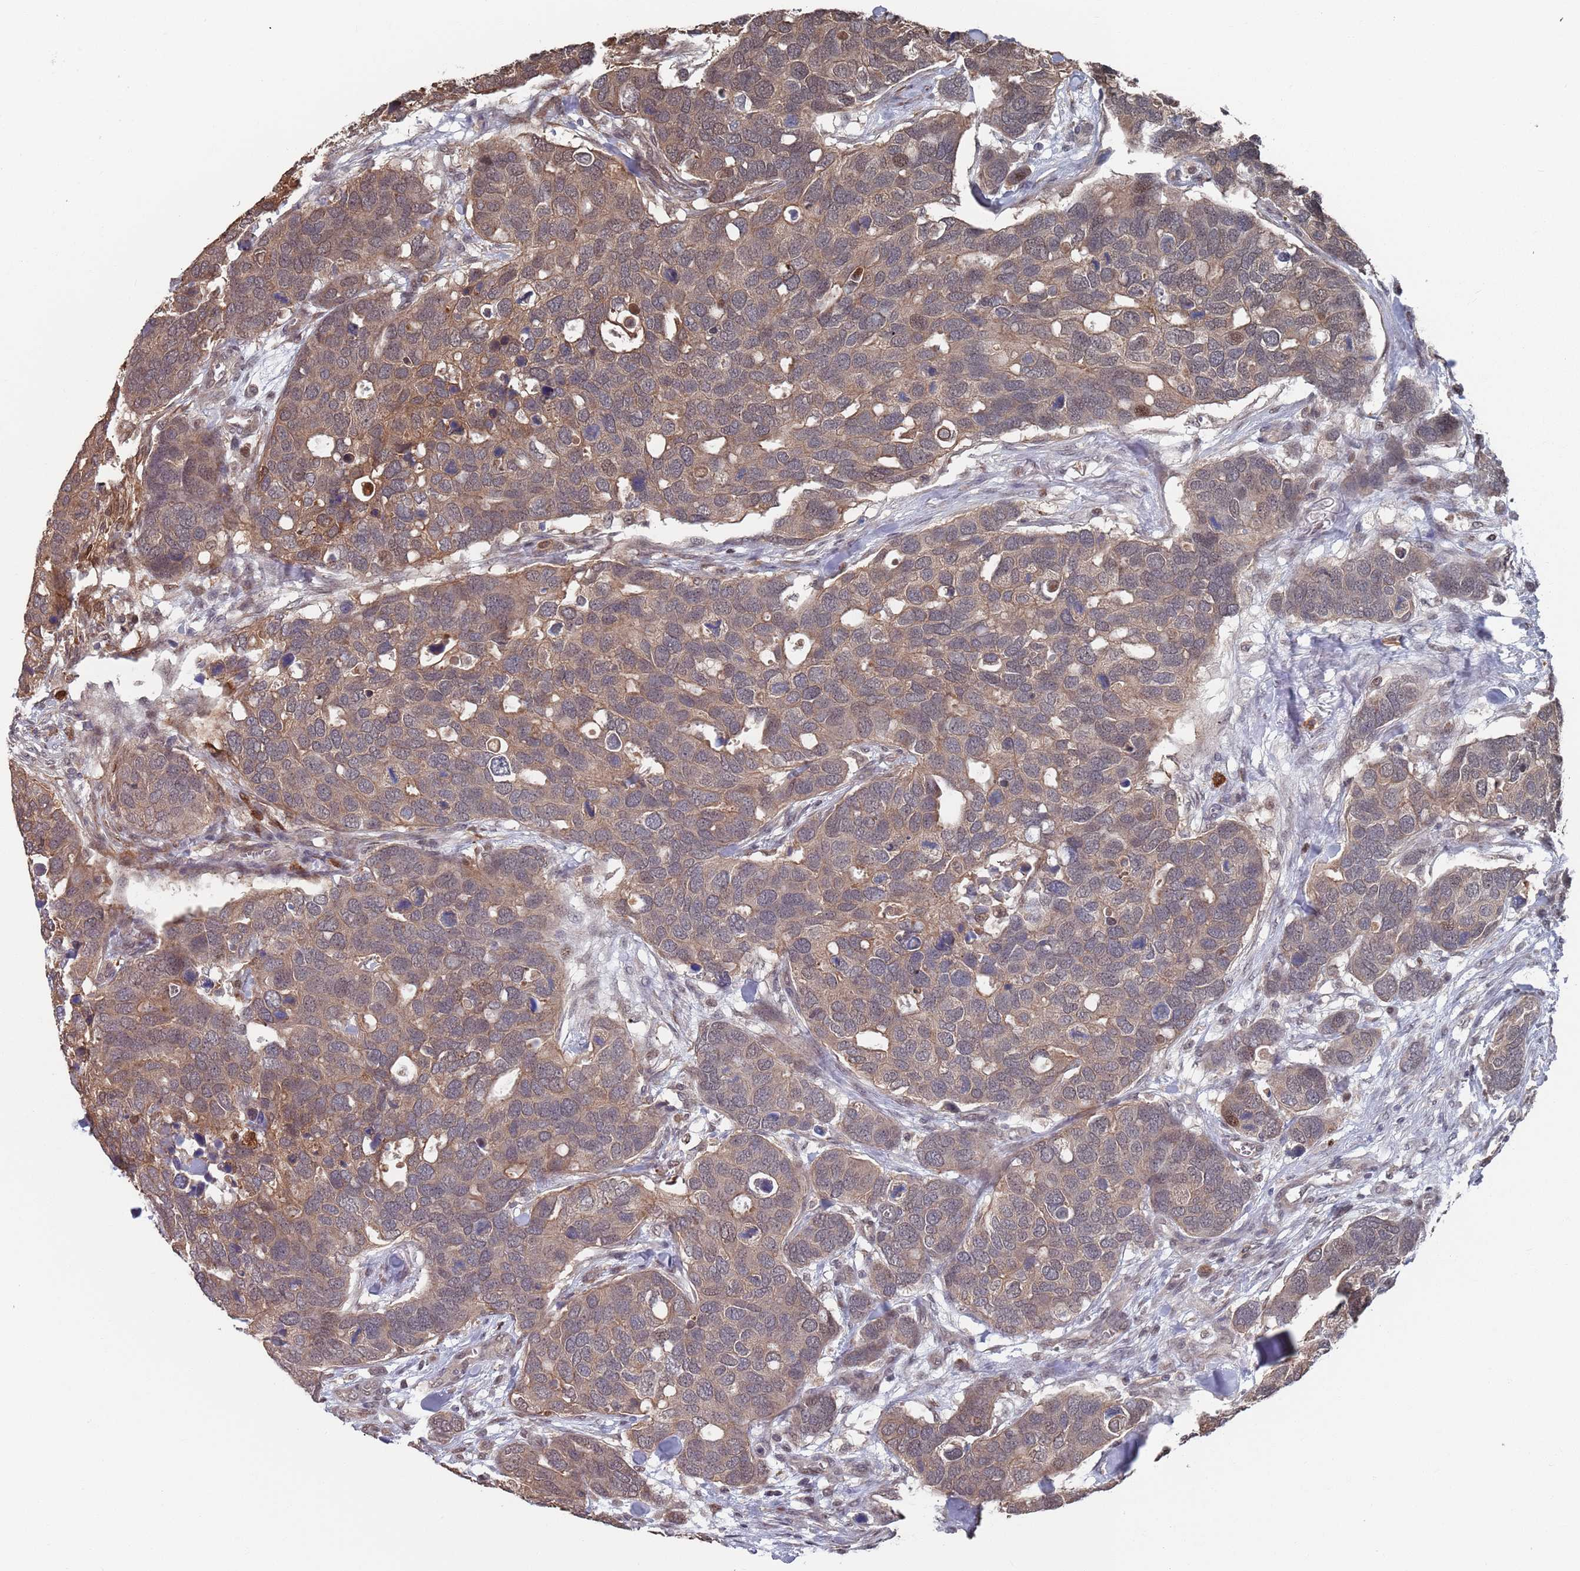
{"staining": {"intensity": "weak", "quantity": "25%-75%", "location": "cytoplasmic/membranous,nuclear"}, "tissue": "breast cancer", "cell_type": "Tumor cells", "image_type": "cancer", "snomed": [{"axis": "morphology", "description": "Duct carcinoma"}, {"axis": "topography", "description": "Breast"}], "caption": "About 25%-75% of tumor cells in human breast intraductal carcinoma show weak cytoplasmic/membranous and nuclear protein staining as visualized by brown immunohistochemical staining.", "gene": "DGKD", "patient": {"sex": "female", "age": 83}}